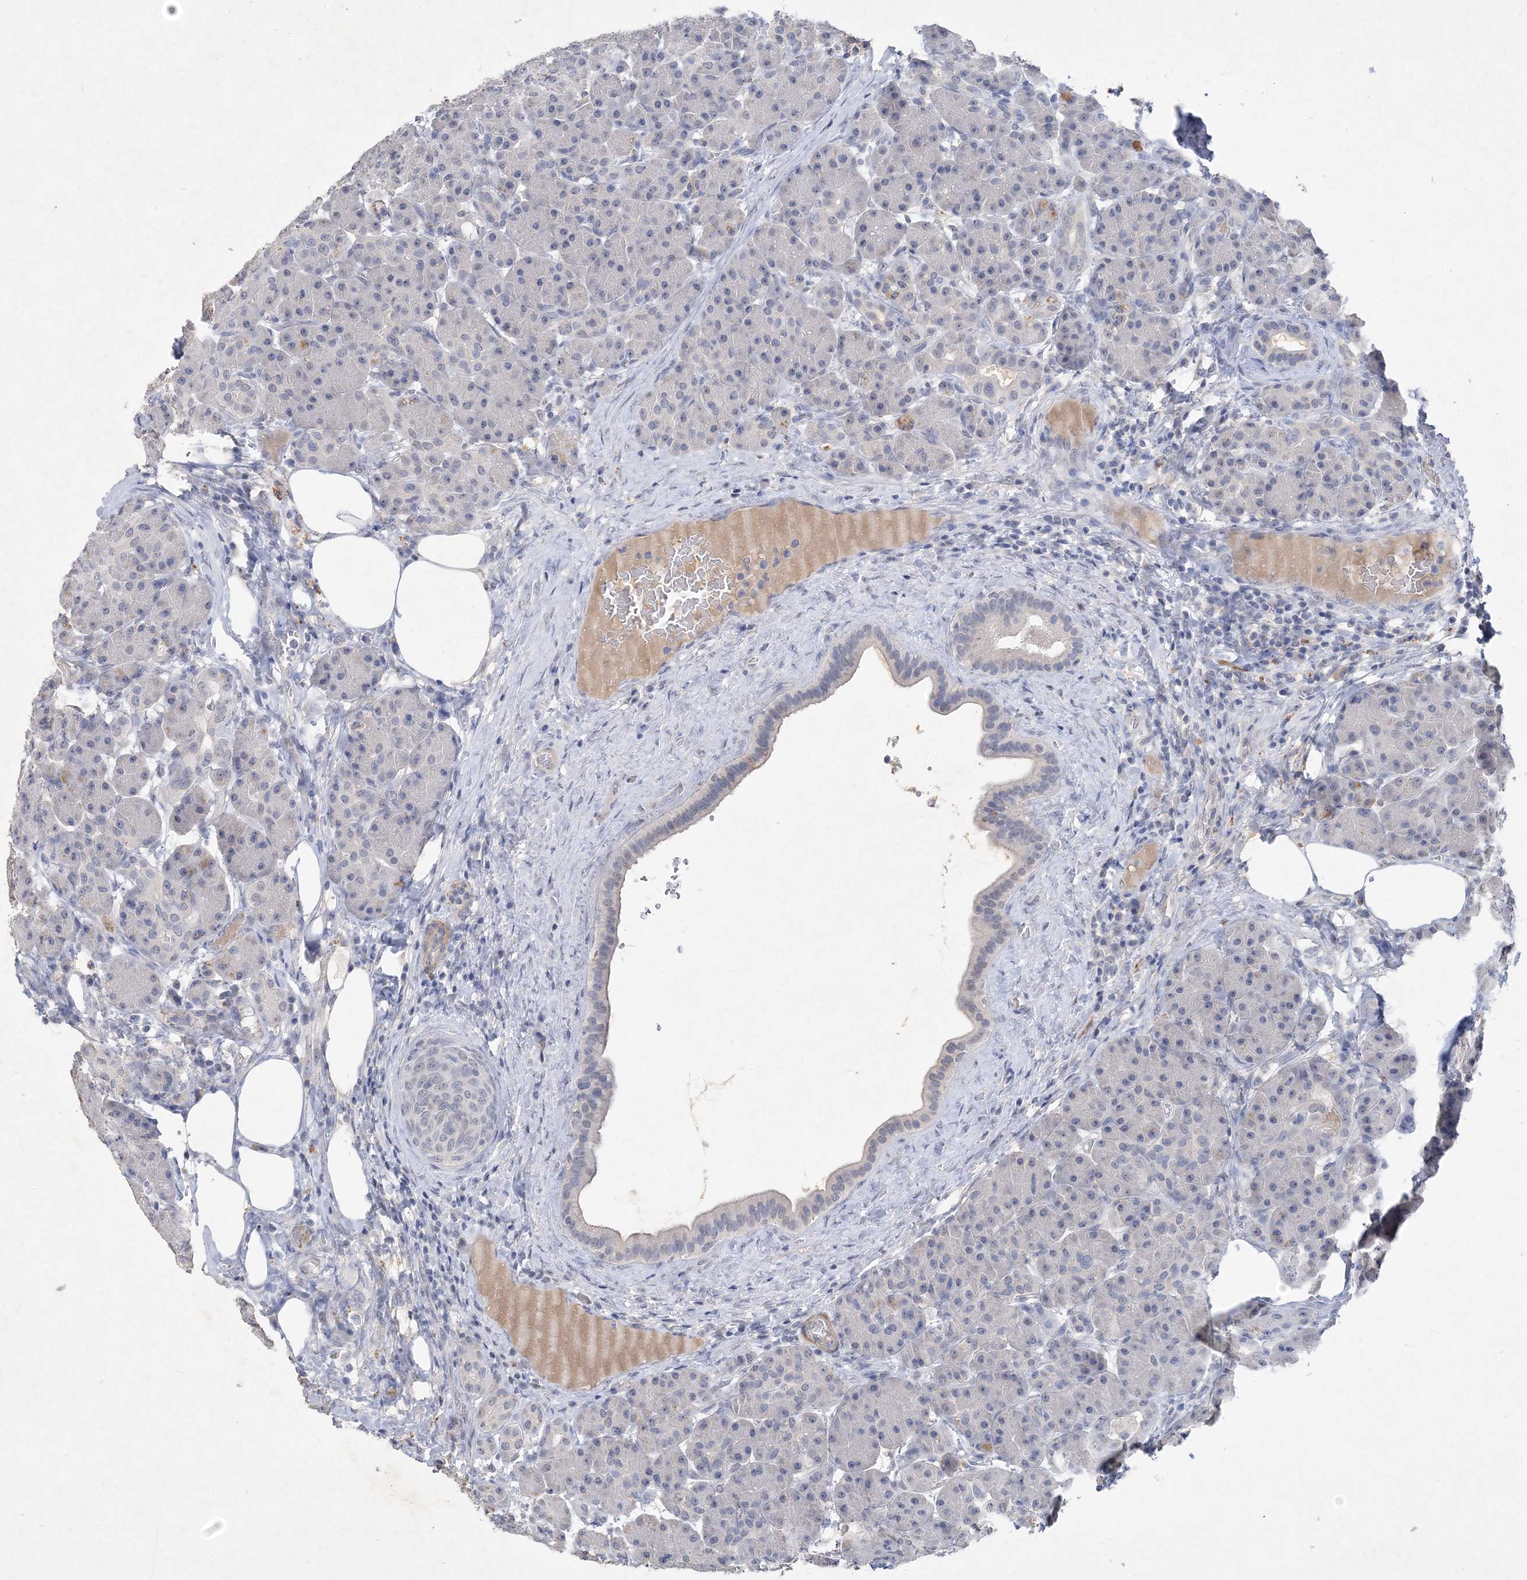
{"staining": {"intensity": "negative", "quantity": "none", "location": "none"}, "tissue": "pancreas", "cell_type": "Exocrine glandular cells", "image_type": "normal", "snomed": [{"axis": "morphology", "description": "Normal tissue, NOS"}, {"axis": "topography", "description": "Pancreas"}], "caption": "Normal pancreas was stained to show a protein in brown. There is no significant positivity in exocrine glandular cells.", "gene": "C11orf58", "patient": {"sex": "male", "age": 63}}